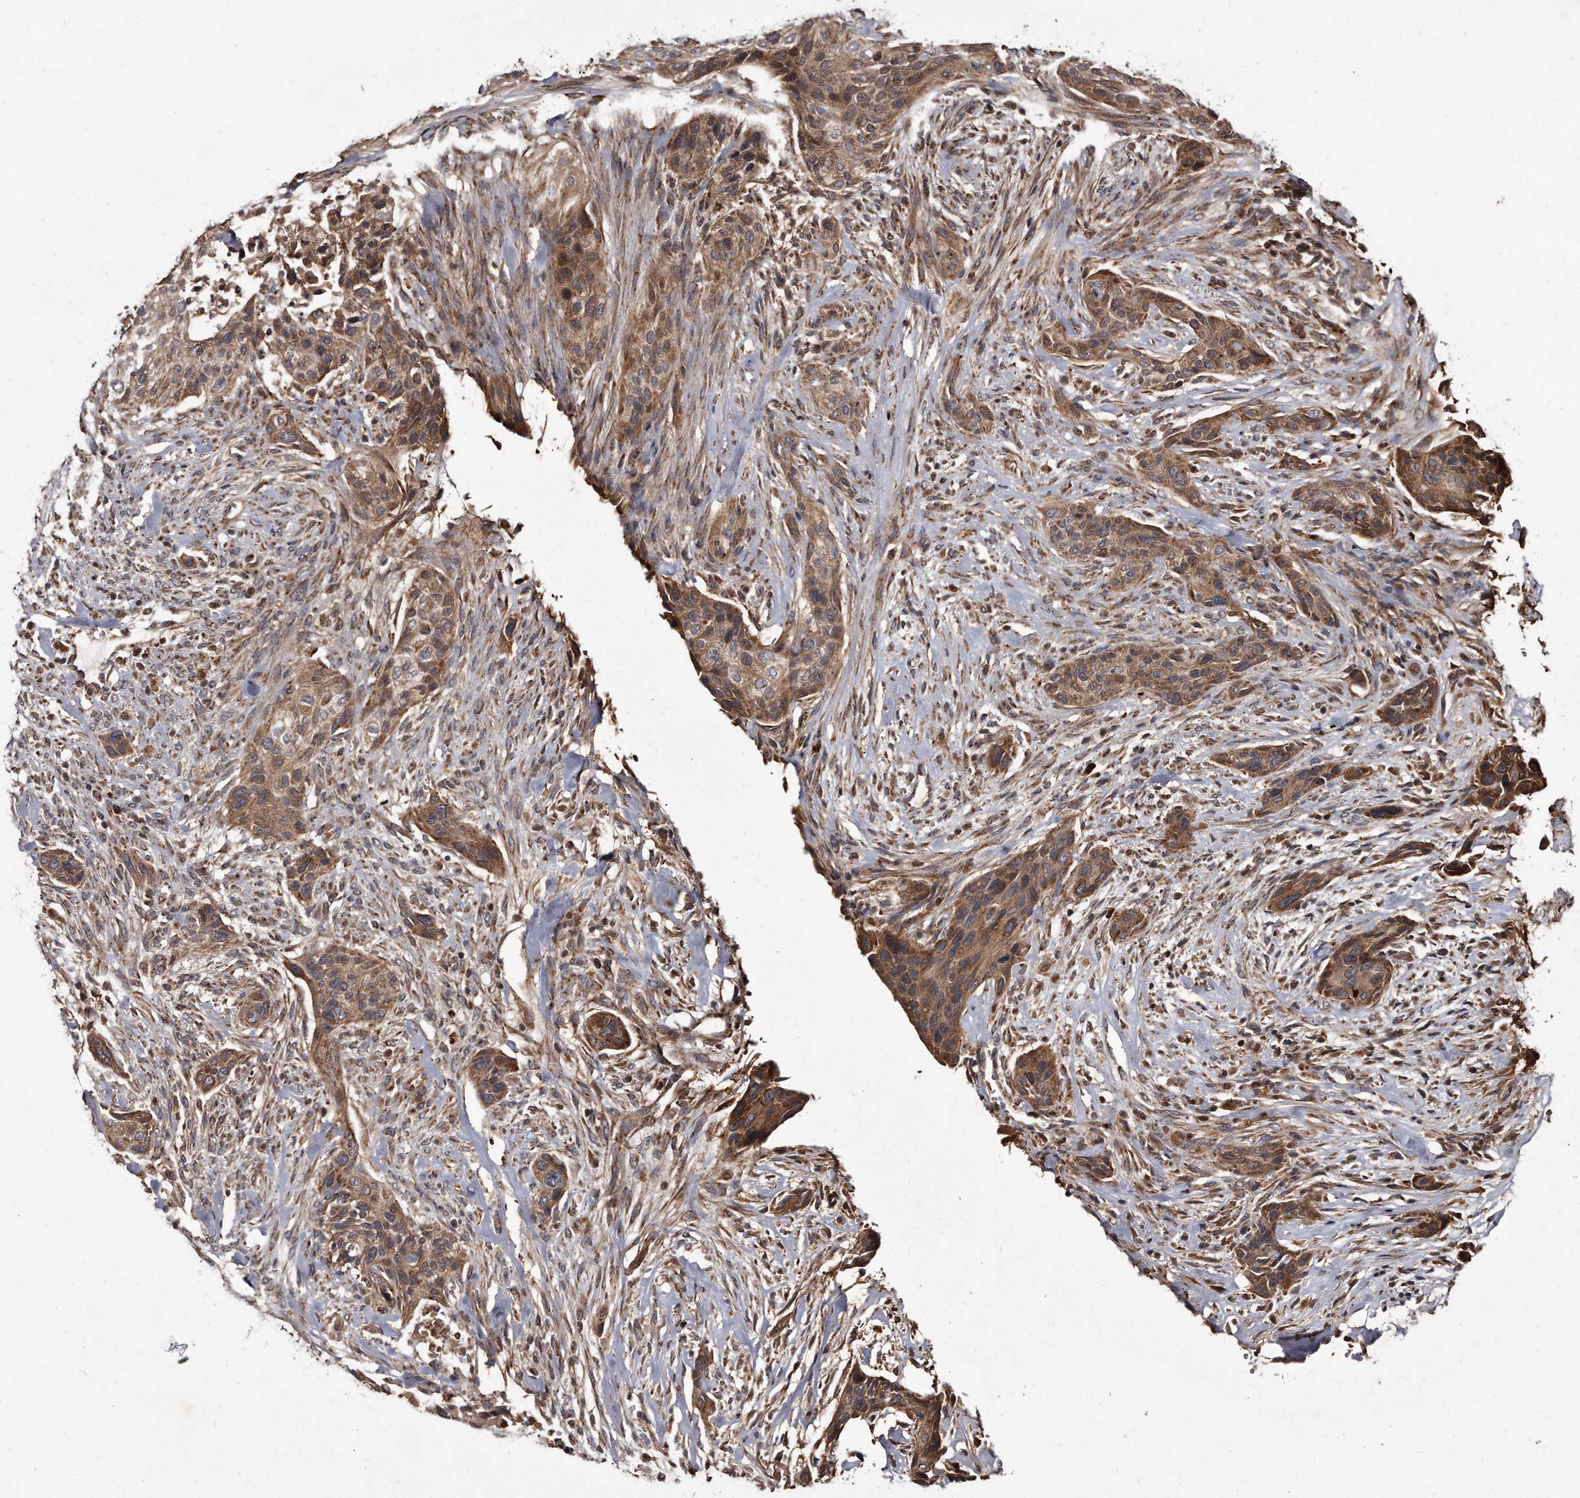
{"staining": {"intensity": "moderate", "quantity": ">75%", "location": "cytoplasmic/membranous"}, "tissue": "urothelial cancer", "cell_type": "Tumor cells", "image_type": "cancer", "snomed": [{"axis": "morphology", "description": "Urothelial carcinoma, High grade"}, {"axis": "topography", "description": "Urinary bladder"}], "caption": "High-power microscopy captured an immunohistochemistry photomicrograph of high-grade urothelial carcinoma, revealing moderate cytoplasmic/membranous positivity in about >75% of tumor cells.", "gene": "FAM136A", "patient": {"sex": "male", "age": 35}}